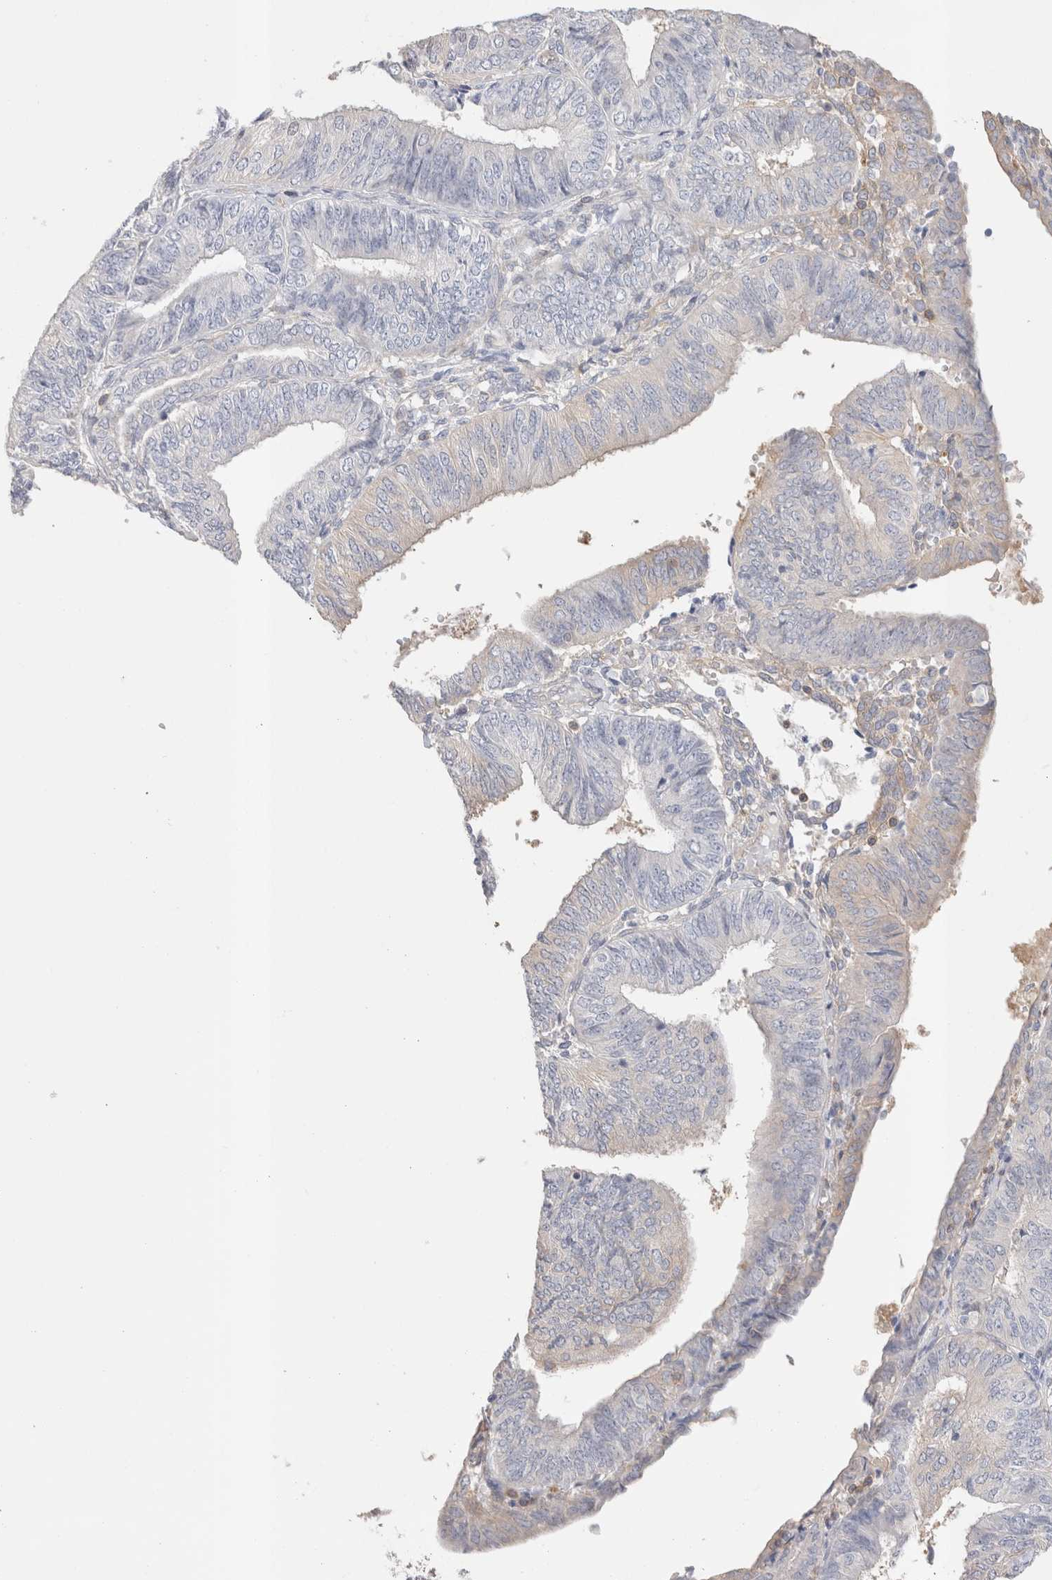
{"staining": {"intensity": "negative", "quantity": "none", "location": "none"}, "tissue": "endometrial cancer", "cell_type": "Tumor cells", "image_type": "cancer", "snomed": [{"axis": "morphology", "description": "Adenocarcinoma, NOS"}, {"axis": "topography", "description": "Endometrium"}], "caption": "The image shows no significant positivity in tumor cells of adenocarcinoma (endometrial).", "gene": "CAPN2", "patient": {"sex": "female", "age": 58}}